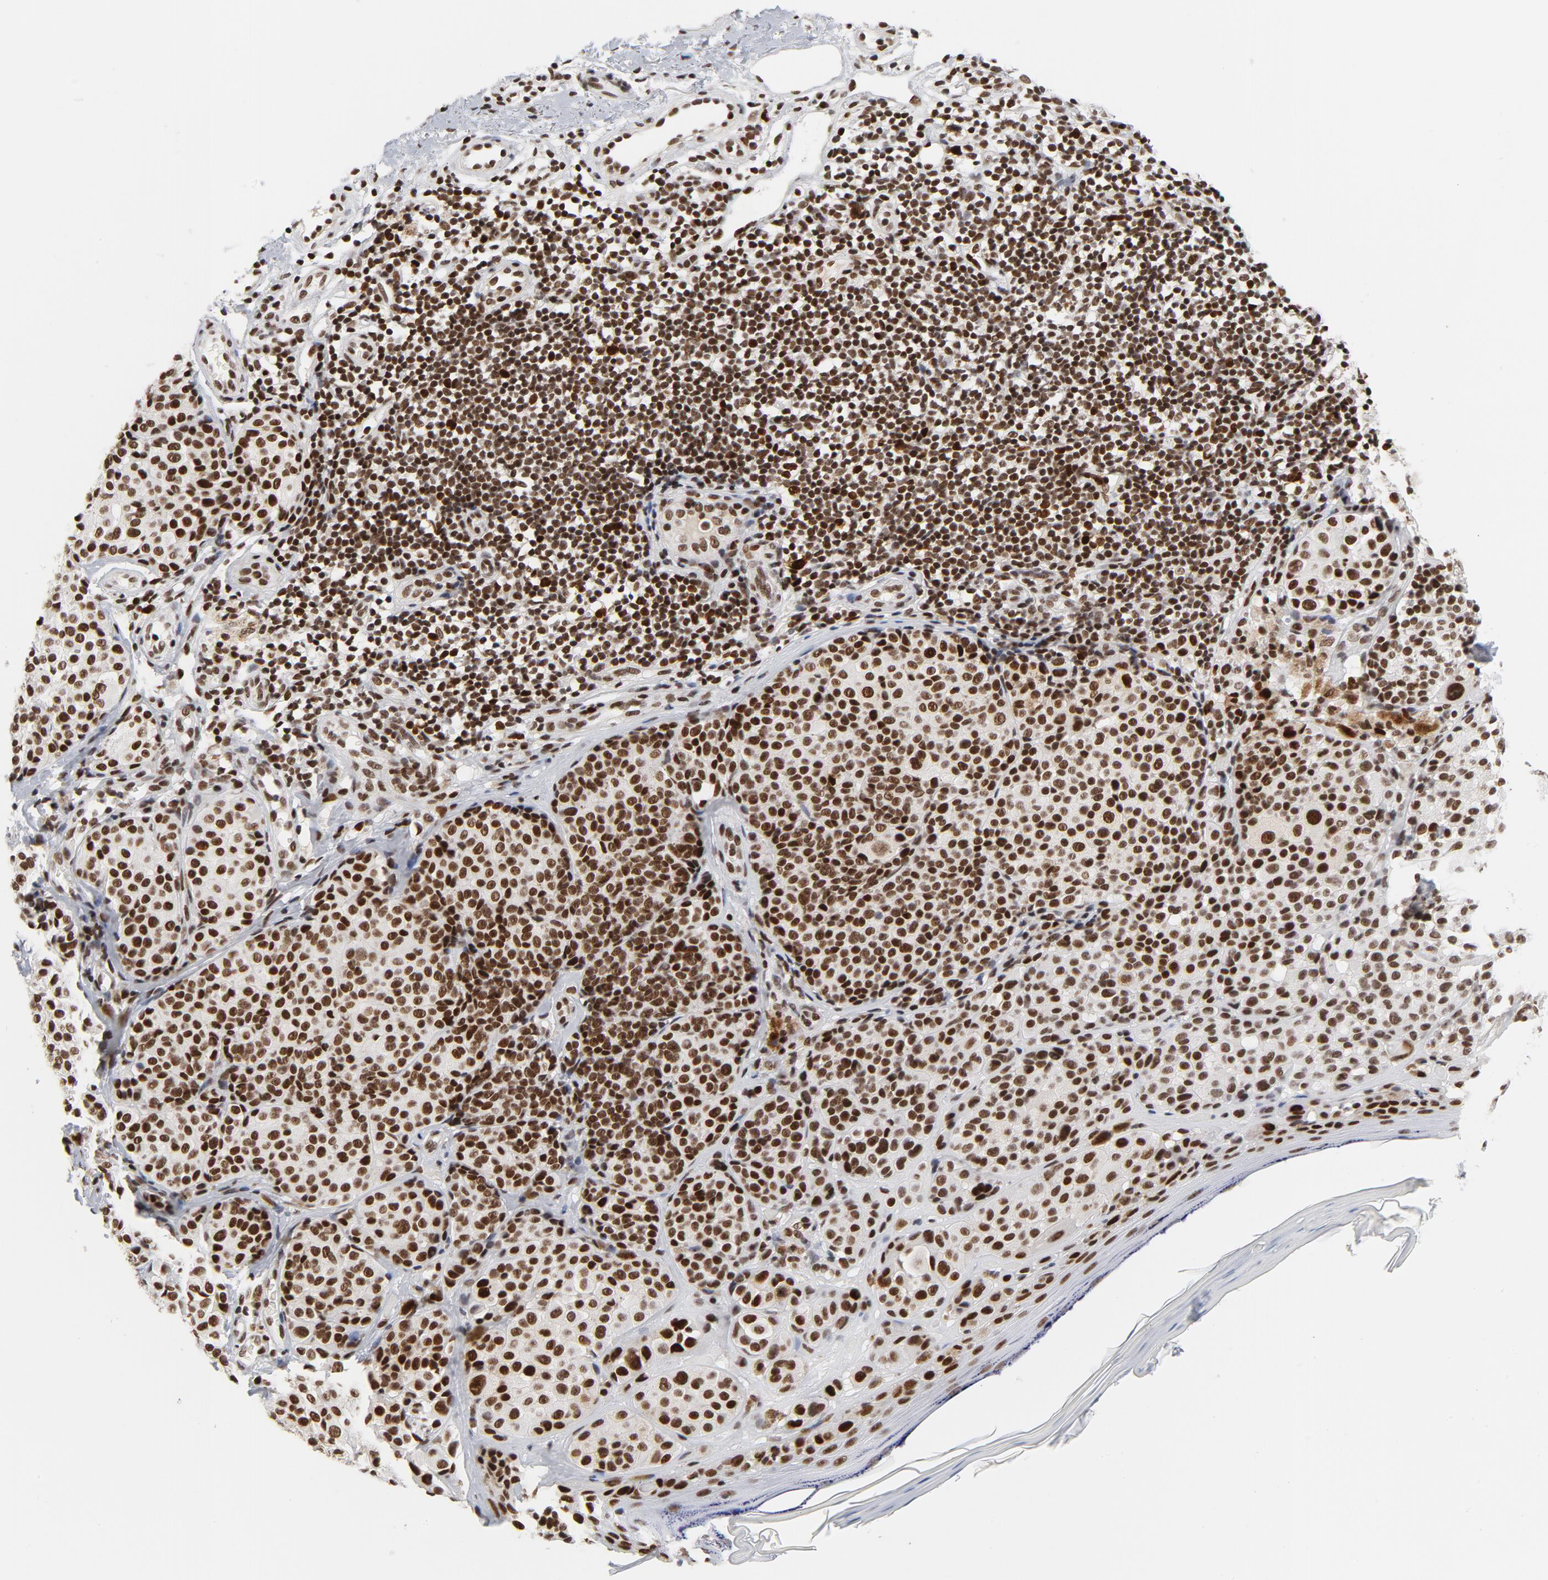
{"staining": {"intensity": "strong", "quantity": ">75%", "location": "nuclear"}, "tissue": "melanoma", "cell_type": "Tumor cells", "image_type": "cancer", "snomed": [{"axis": "morphology", "description": "Malignant melanoma, NOS"}, {"axis": "topography", "description": "Skin"}], "caption": "IHC micrograph of human melanoma stained for a protein (brown), which shows high levels of strong nuclear positivity in approximately >75% of tumor cells.", "gene": "RFC4", "patient": {"sex": "female", "age": 75}}